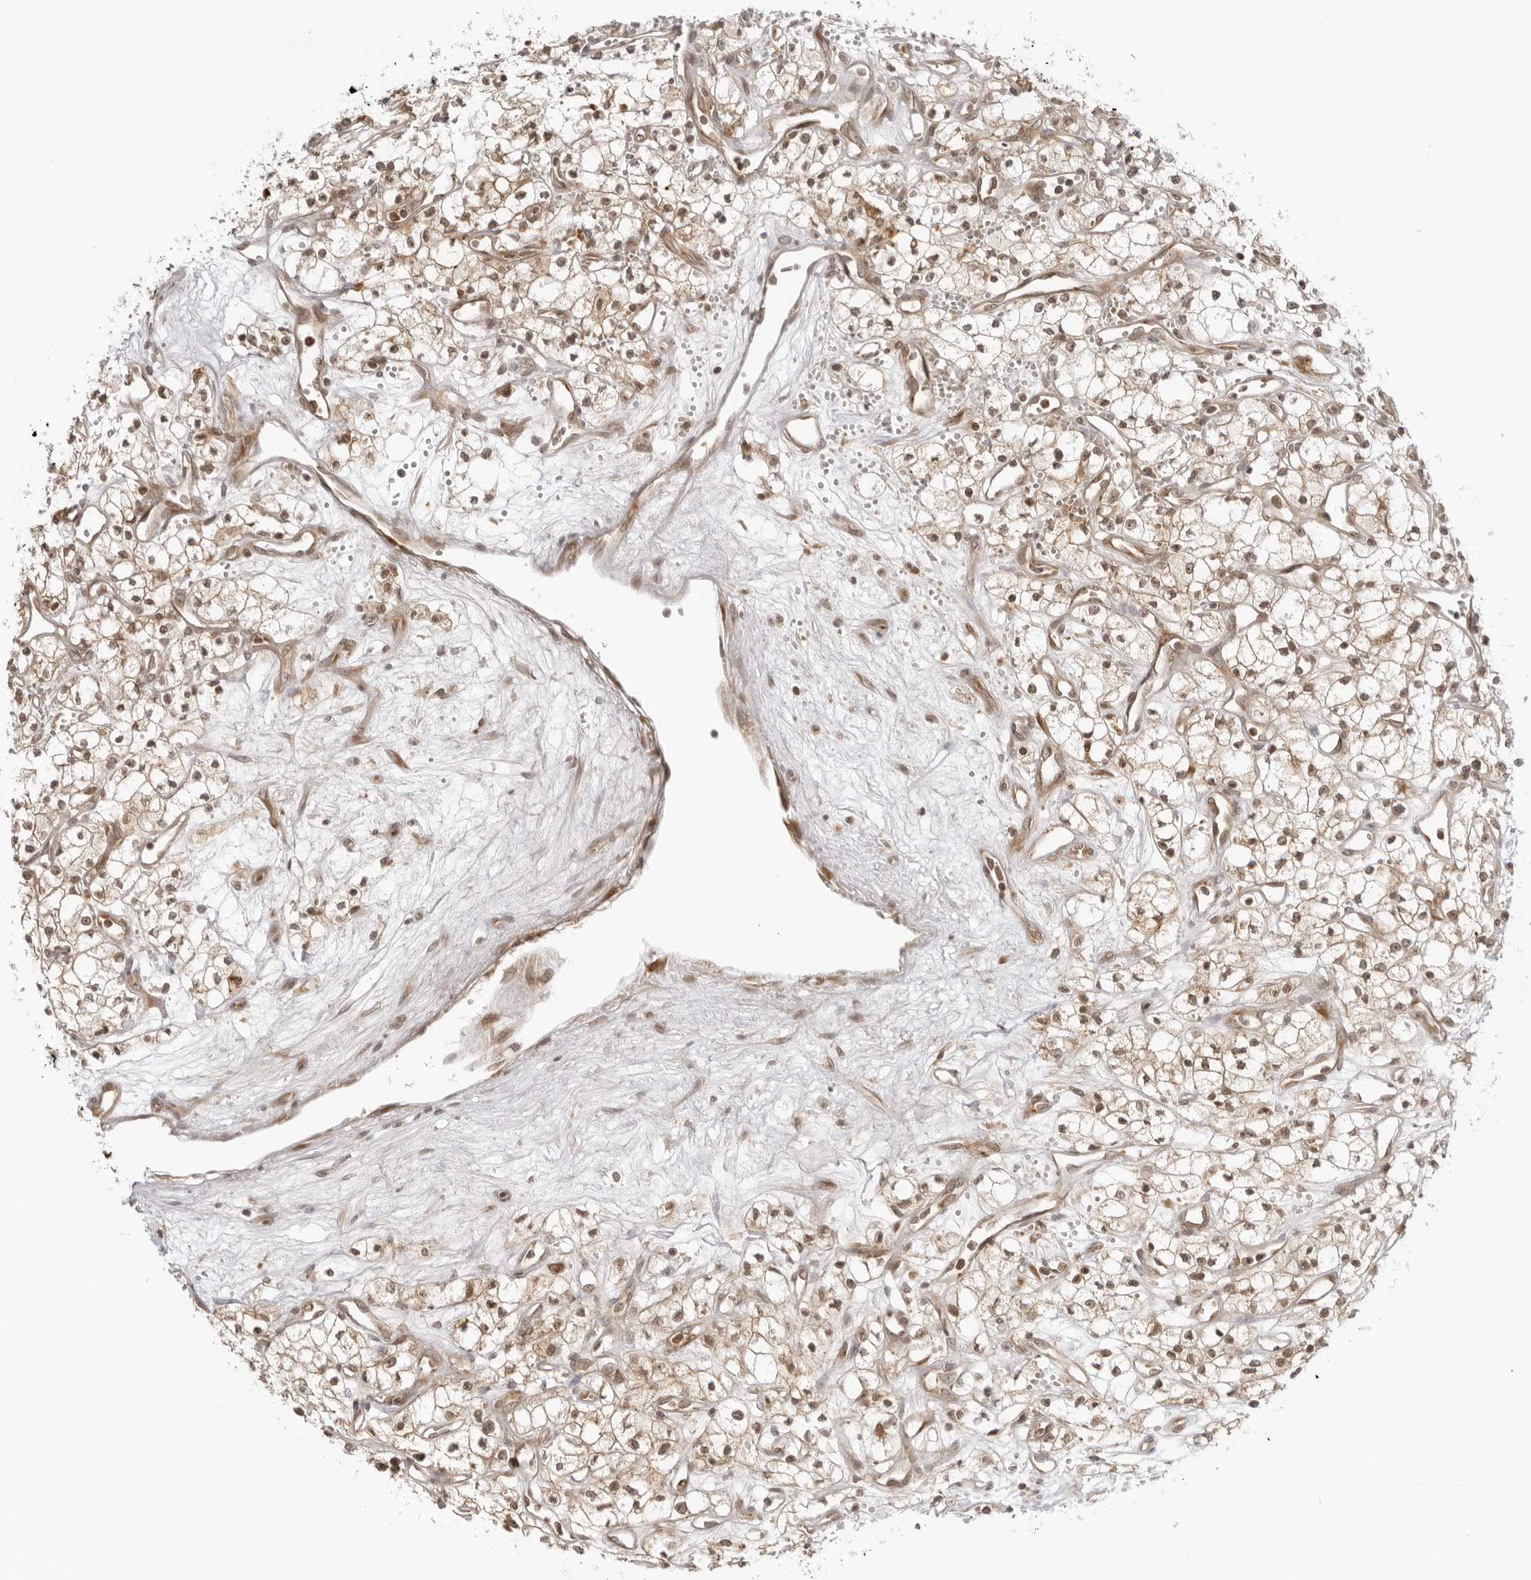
{"staining": {"intensity": "weak", "quantity": ">75%", "location": "cytoplasmic/membranous,nuclear"}, "tissue": "renal cancer", "cell_type": "Tumor cells", "image_type": "cancer", "snomed": [{"axis": "morphology", "description": "Adenocarcinoma, NOS"}, {"axis": "topography", "description": "Kidney"}], "caption": "Renal cancer tissue displays weak cytoplasmic/membranous and nuclear staining in about >75% of tumor cells, visualized by immunohistochemistry.", "gene": "PRRC2C", "patient": {"sex": "male", "age": 59}}